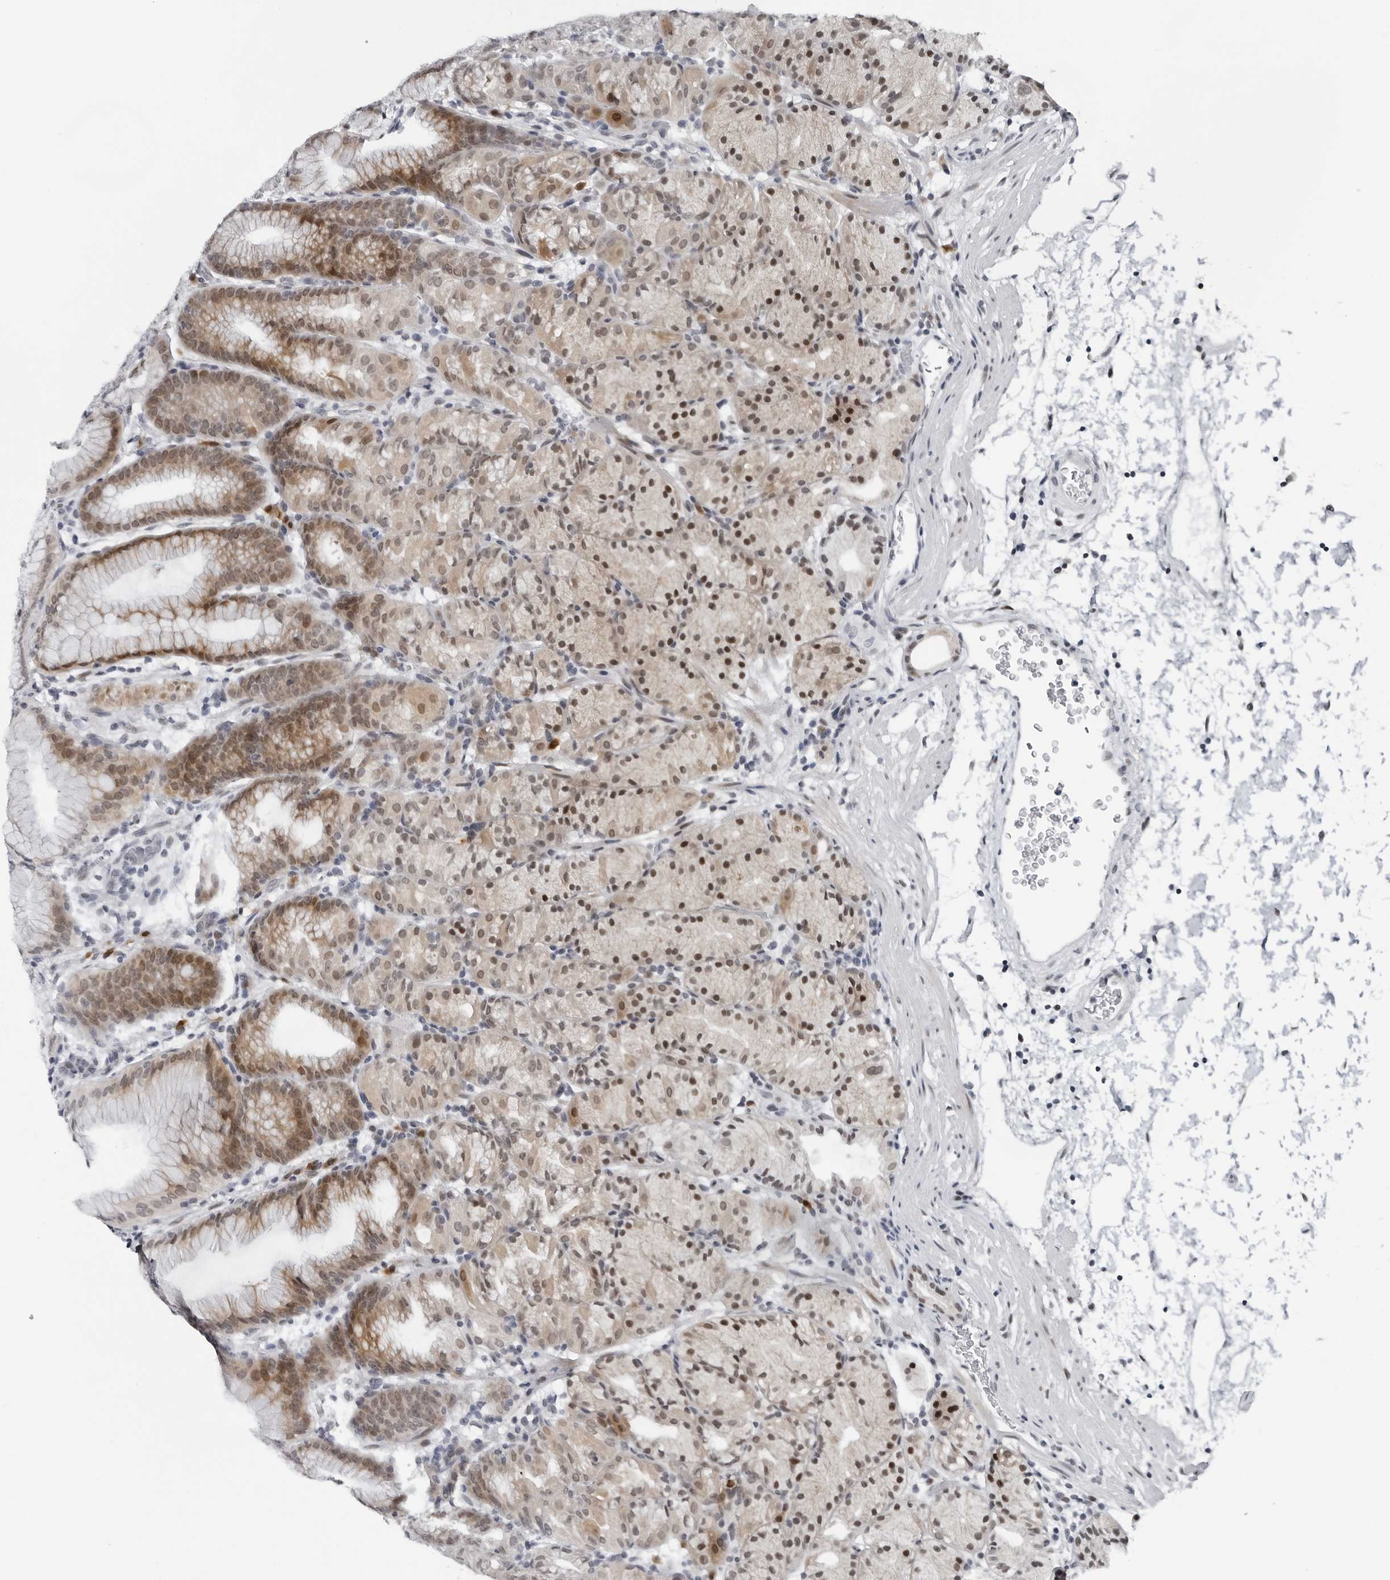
{"staining": {"intensity": "moderate", "quantity": "25%-75%", "location": "nuclear"}, "tissue": "stomach", "cell_type": "Glandular cells", "image_type": "normal", "snomed": [{"axis": "morphology", "description": "Normal tissue, NOS"}, {"axis": "topography", "description": "Stomach, upper"}], "caption": "Protein expression analysis of normal human stomach reveals moderate nuclear staining in approximately 25%-75% of glandular cells.", "gene": "PPP1R42", "patient": {"sex": "male", "age": 48}}